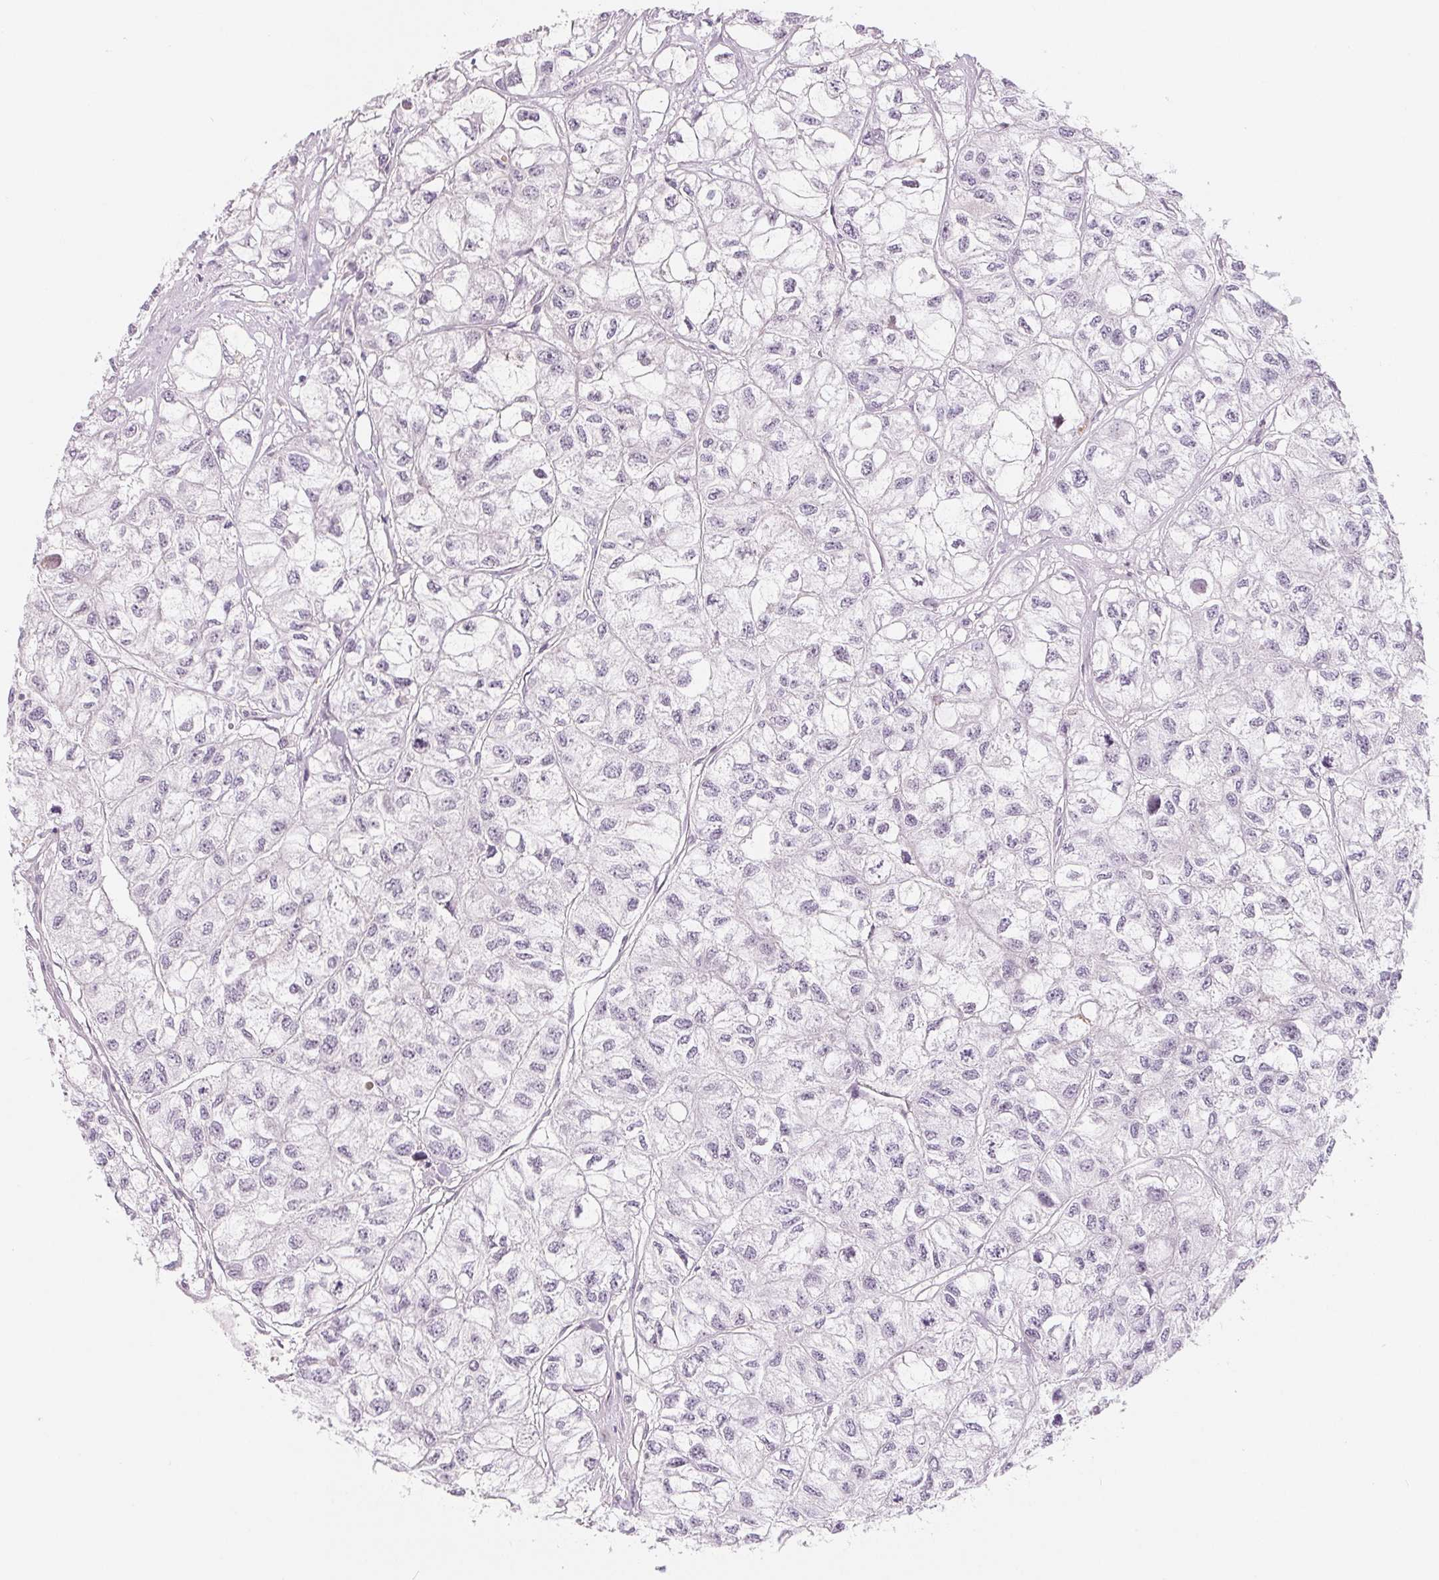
{"staining": {"intensity": "negative", "quantity": "none", "location": "none"}, "tissue": "renal cancer", "cell_type": "Tumor cells", "image_type": "cancer", "snomed": [{"axis": "morphology", "description": "Adenocarcinoma, NOS"}, {"axis": "topography", "description": "Kidney"}], "caption": "IHC micrograph of renal cancer stained for a protein (brown), which exhibits no positivity in tumor cells. Brightfield microscopy of immunohistochemistry (IHC) stained with DAB (3,3'-diaminobenzidine) (brown) and hematoxylin (blue), captured at high magnification.", "gene": "CFC1", "patient": {"sex": "male", "age": 56}}